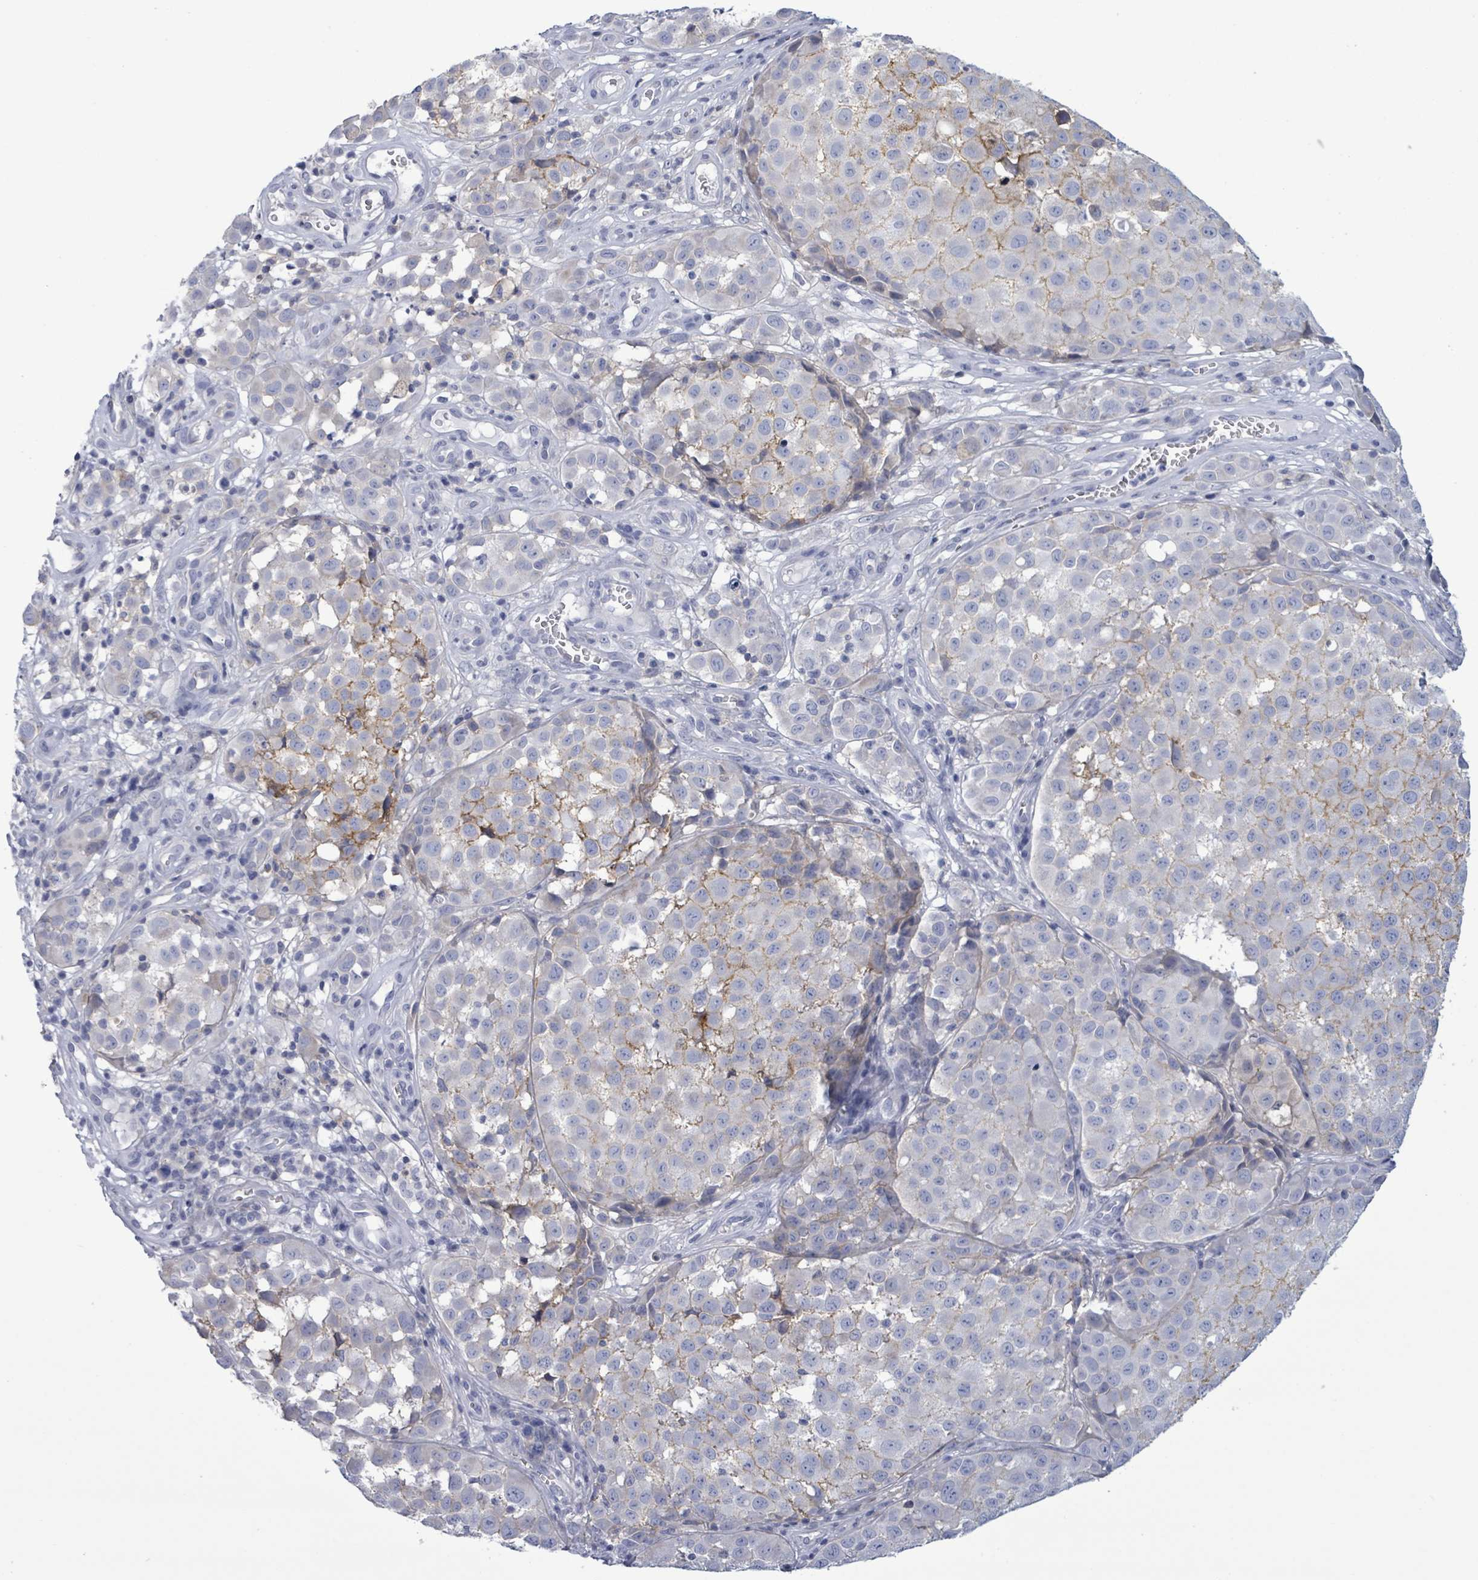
{"staining": {"intensity": "weak", "quantity": "<25%", "location": "cytoplasmic/membranous"}, "tissue": "melanoma", "cell_type": "Tumor cells", "image_type": "cancer", "snomed": [{"axis": "morphology", "description": "Malignant melanoma, NOS"}, {"axis": "topography", "description": "Skin"}], "caption": "Immunohistochemistry histopathology image of human malignant melanoma stained for a protein (brown), which displays no staining in tumor cells.", "gene": "BSG", "patient": {"sex": "male", "age": 64}}